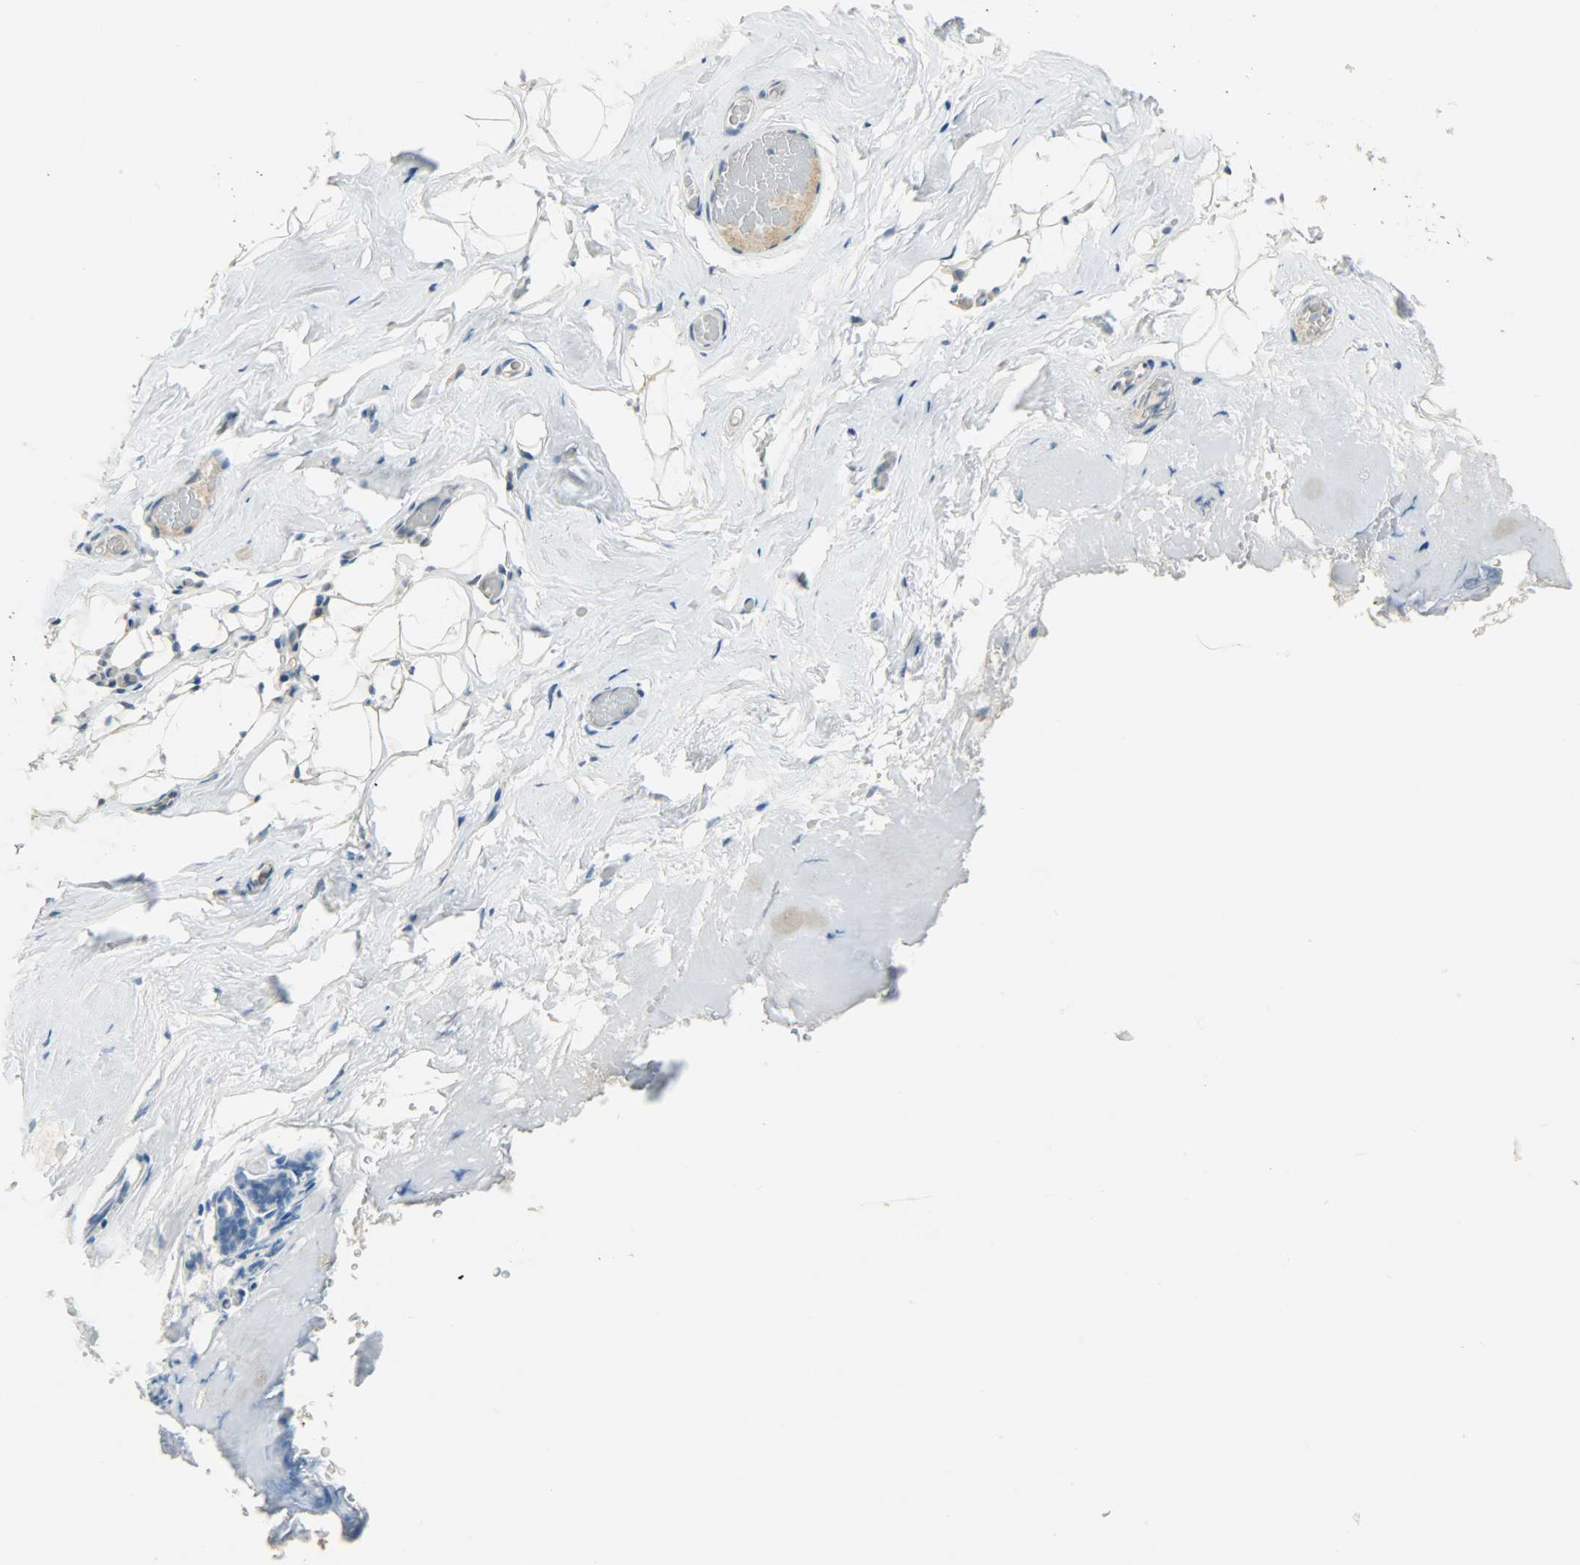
{"staining": {"intensity": "negative", "quantity": "none", "location": "none"}, "tissue": "breast", "cell_type": "Adipocytes", "image_type": "normal", "snomed": [{"axis": "morphology", "description": "Normal tissue, NOS"}, {"axis": "topography", "description": "Breast"}, {"axis": "topography", "description": "Soft tissue"}], "caption": "The micrograph demonstrates no staining of adipocytes in benign breast. Brightfield microscopy of immunohistochemistry stained with DAB (brown) and hematoxylin (blue), captured at high magnification.", "gene": "JUNB", "patient": {"sex": "female", "age": 75}}